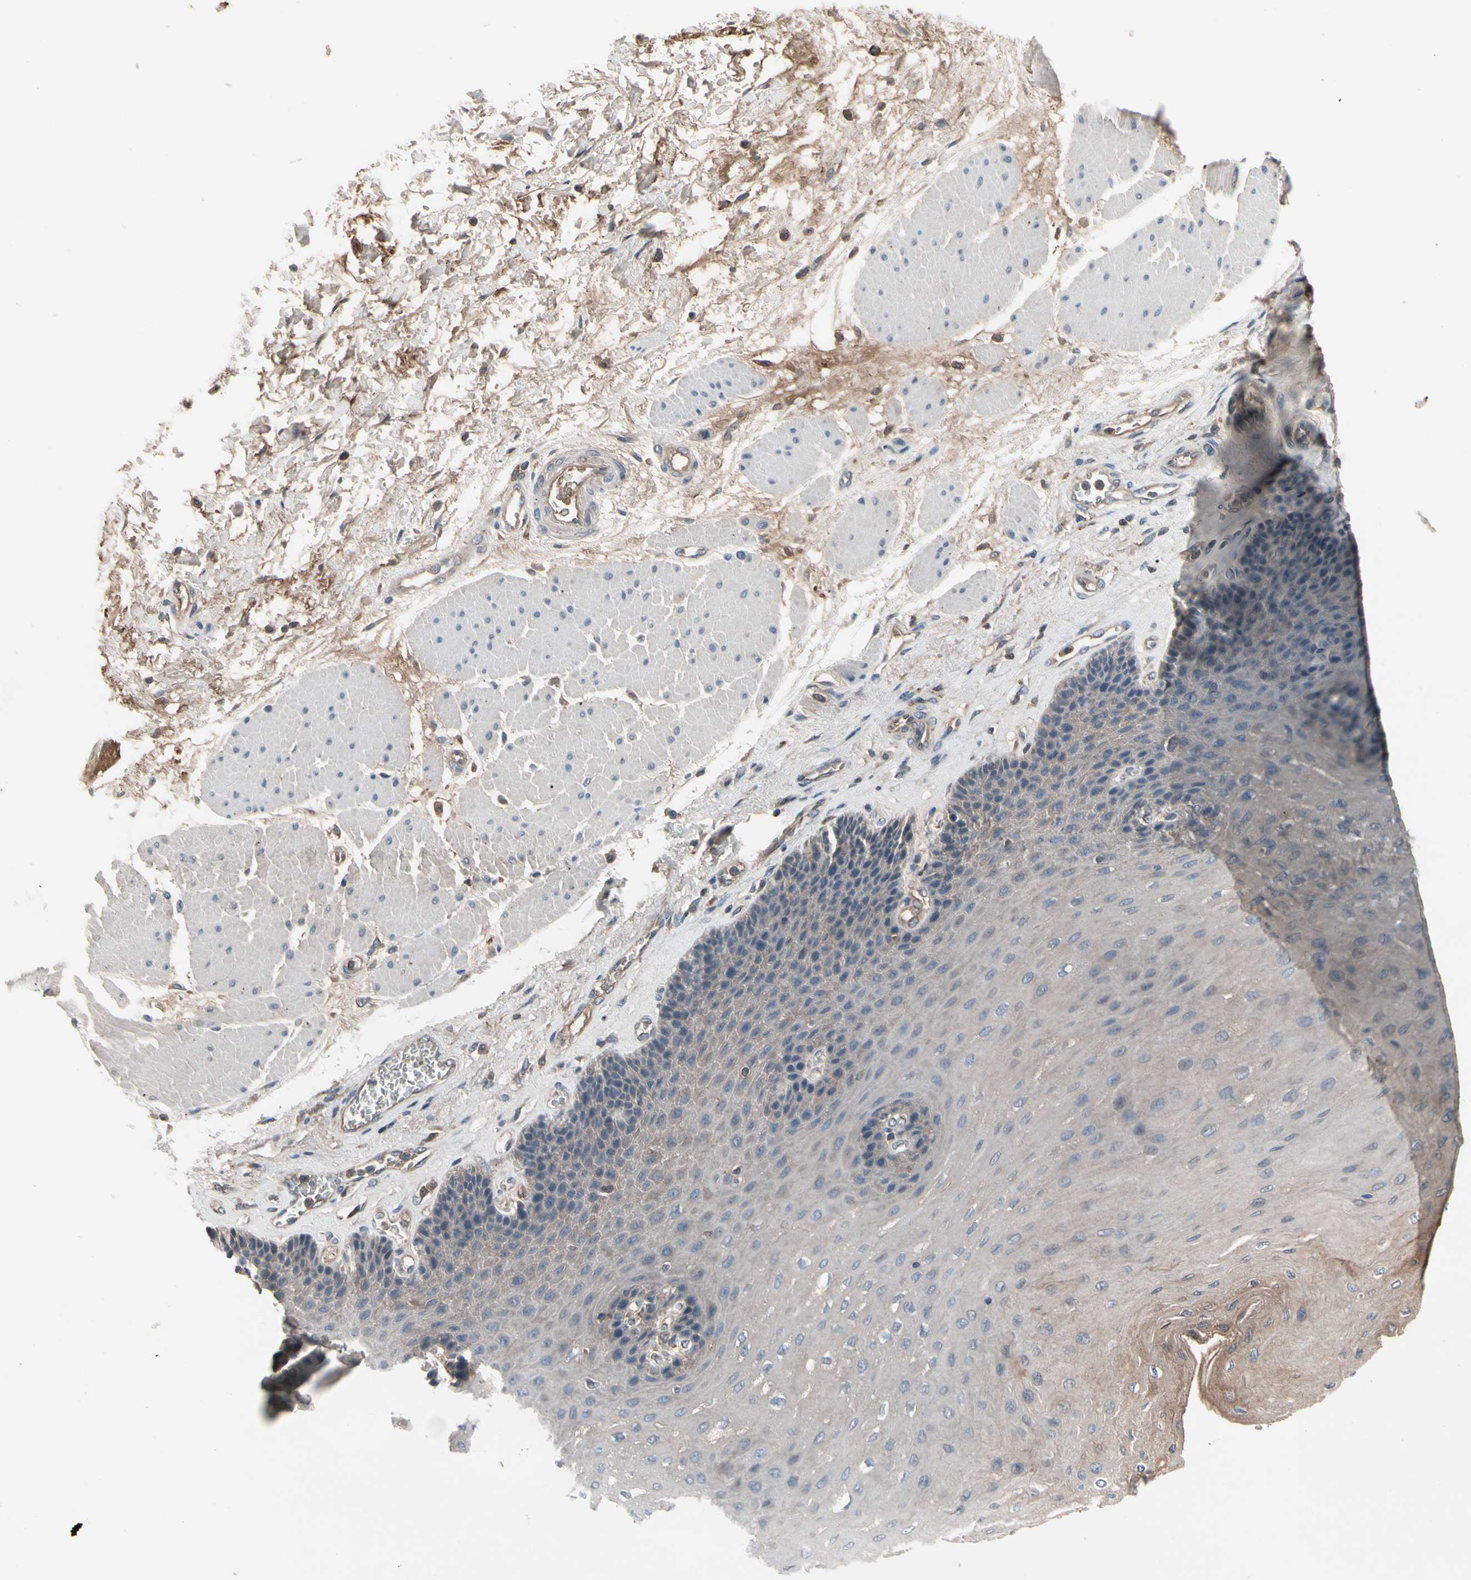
{"staining": {"intensity": "weak", "quantity": "25%-75%", "location": "cytoplasmic/membranous"}, "tissue": "esophagus", "cell_type": "Squamous epithelial cells", "image_type": "normal", "snomed": [{"axis": "morphology", "description": "Normal tissue, NOS"}, {"axis": "topography", "description": "Esophagus"}], "caption": "Brown immunohistochemical staining in benign esophagus demonstrates weak cytoplasmic/membranous staining in about 25%-75% of squamous epithelial cells.", "gene": "IL1RL1", "patient": {"sex": "female", "age": 72}}